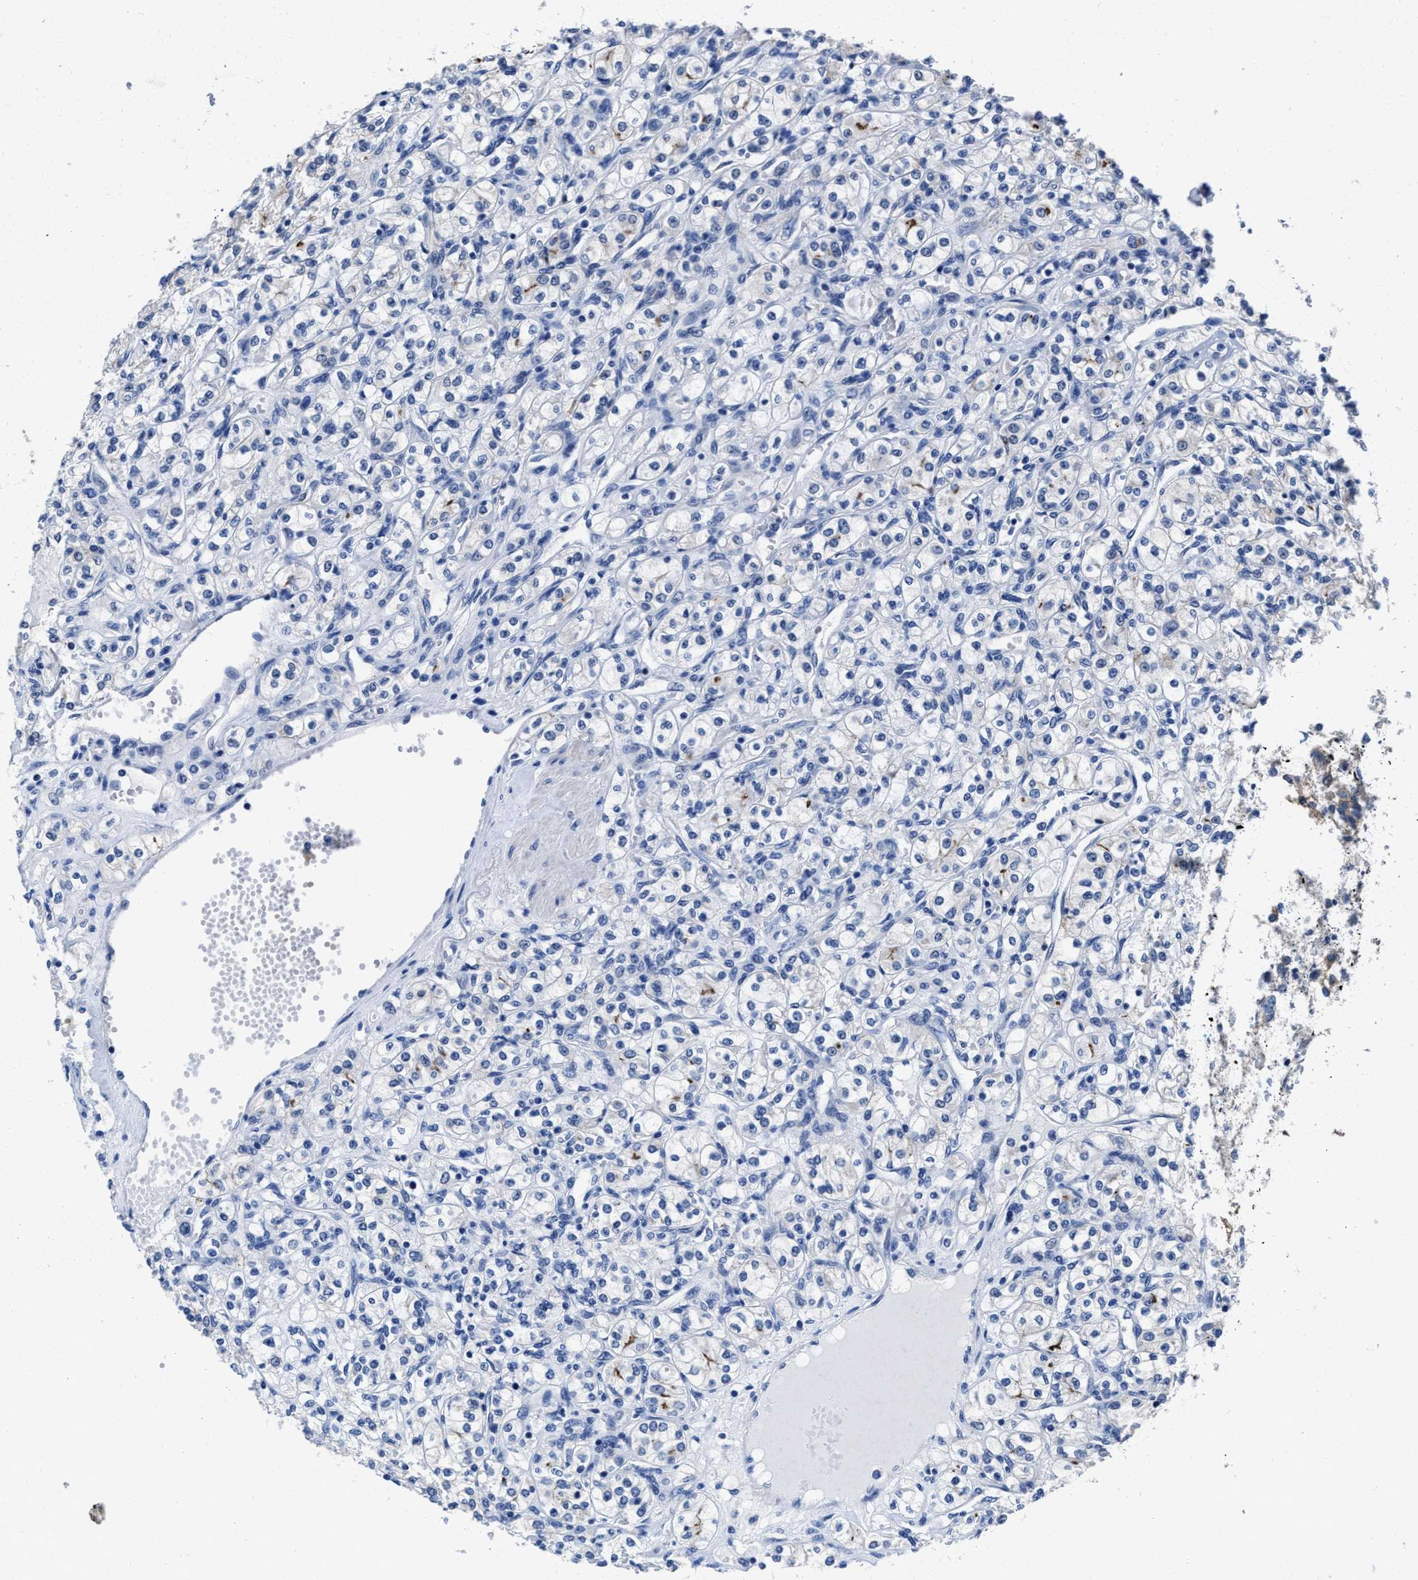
{"staining": {"intensity": "negative", "quantity": "none", "location": "none"}, "tissue": "renal cancer", "cell_type": "Tumor cells", "image_type": "cancer", "snomed": [{"axis": "morphology", "description": "Adenocarcinoma, NOS"}, {"axis": "topography", "description": "Kidney"}], "caption": "Immunohistochemistry (IHC) of renal adenocarcinoma demonstrates no expression in tumor cells.", "gene": "HOOK1", "patient": {"sex": "male", "age": 77}}